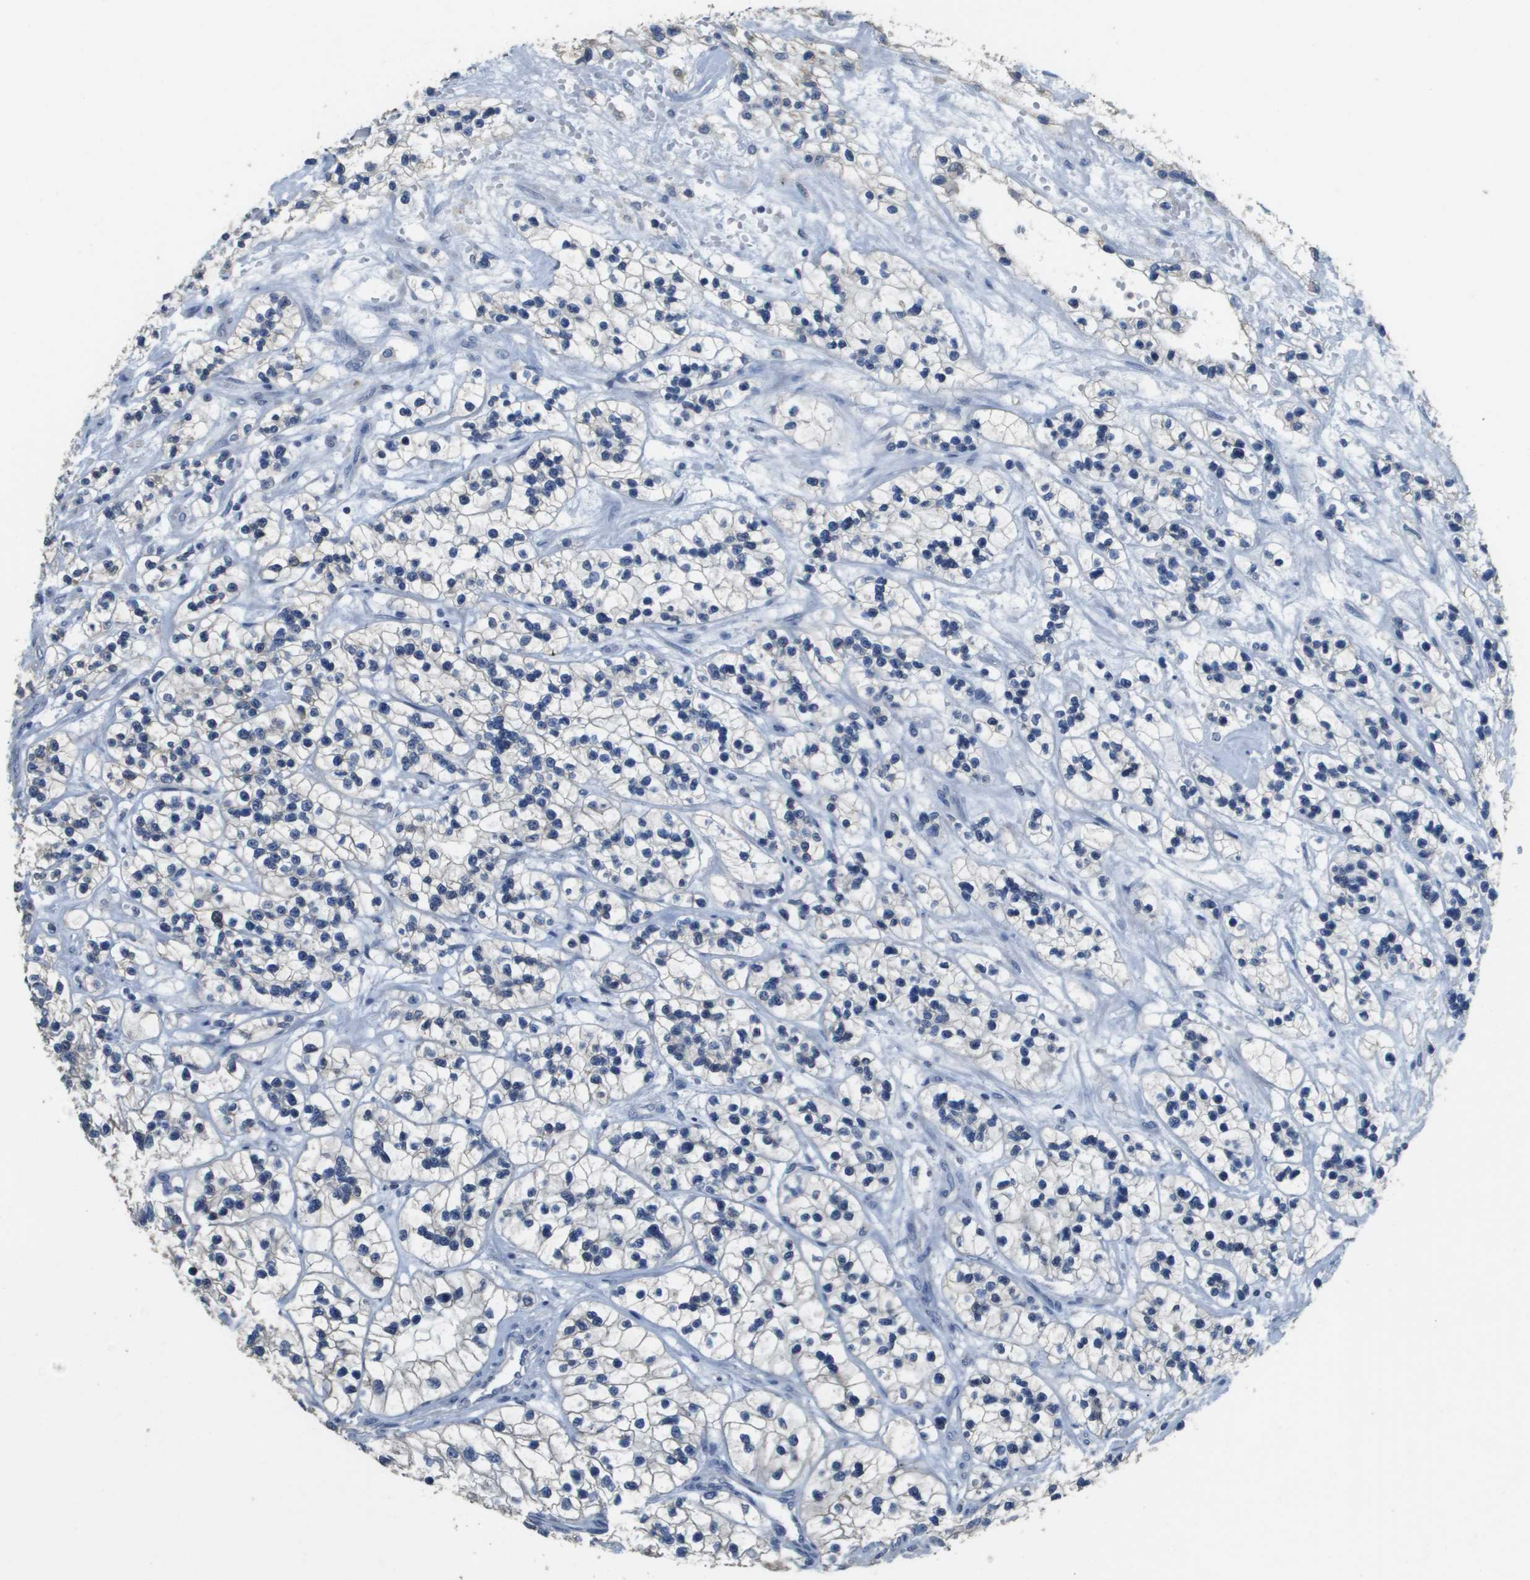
{"staining": {"intensity": "negative", "quantity": "none", "location": "none"}, "tissue": "renal cancer", "cell_type": "Tumor cells", "image_type": "cancer", "snomed": [{"axis": "morphology", "description": "Adenocarcinoma, NOS"}, {"axis": "topography", "description": "Kidney"}], "caption": "Immunohistochemistry photomicrograph of renal cancer stained for a protein (brown), which reveals no staining in tumor cells.", "gene": "MT3", "patient": {"sex": "female", "age": 57}}